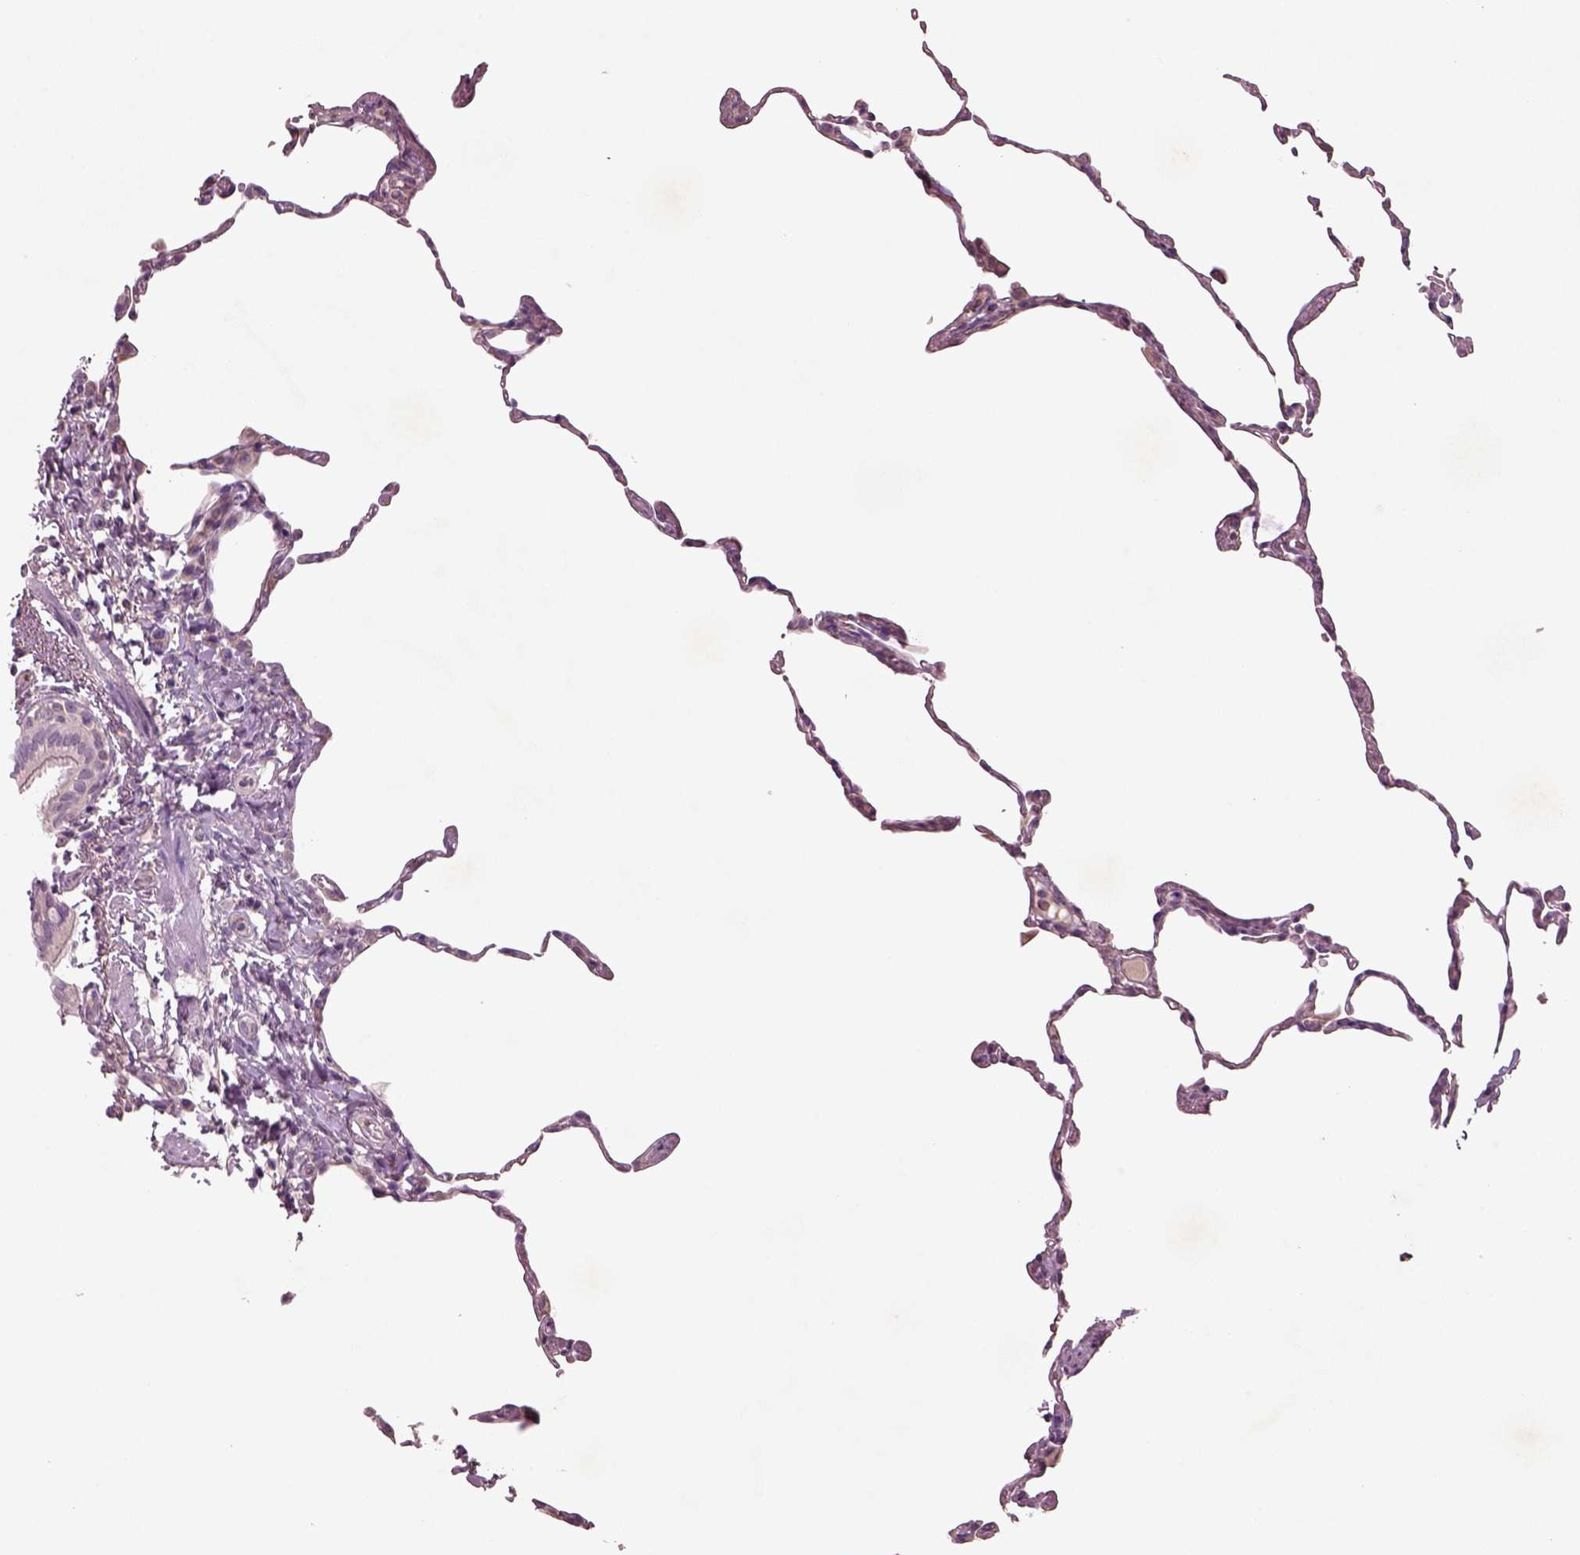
{"staining": {"intensity": "negative", "quantity": "none", "location": "none"}, "tissue": "lung", "cell_type": "Alveolar cells", "image_type": "normal", "snomed": [{"axis": "morphology", "description": "Normal tissue, NOS"}, {"axis": "topography", "description": "Lung"}], "caption": "Immunohistochemistry (IHC) of normal lung reveals no expression in alveolar cells.", "gene": "DUOXA2", "patient": {"sex": "female", "age": 57}}